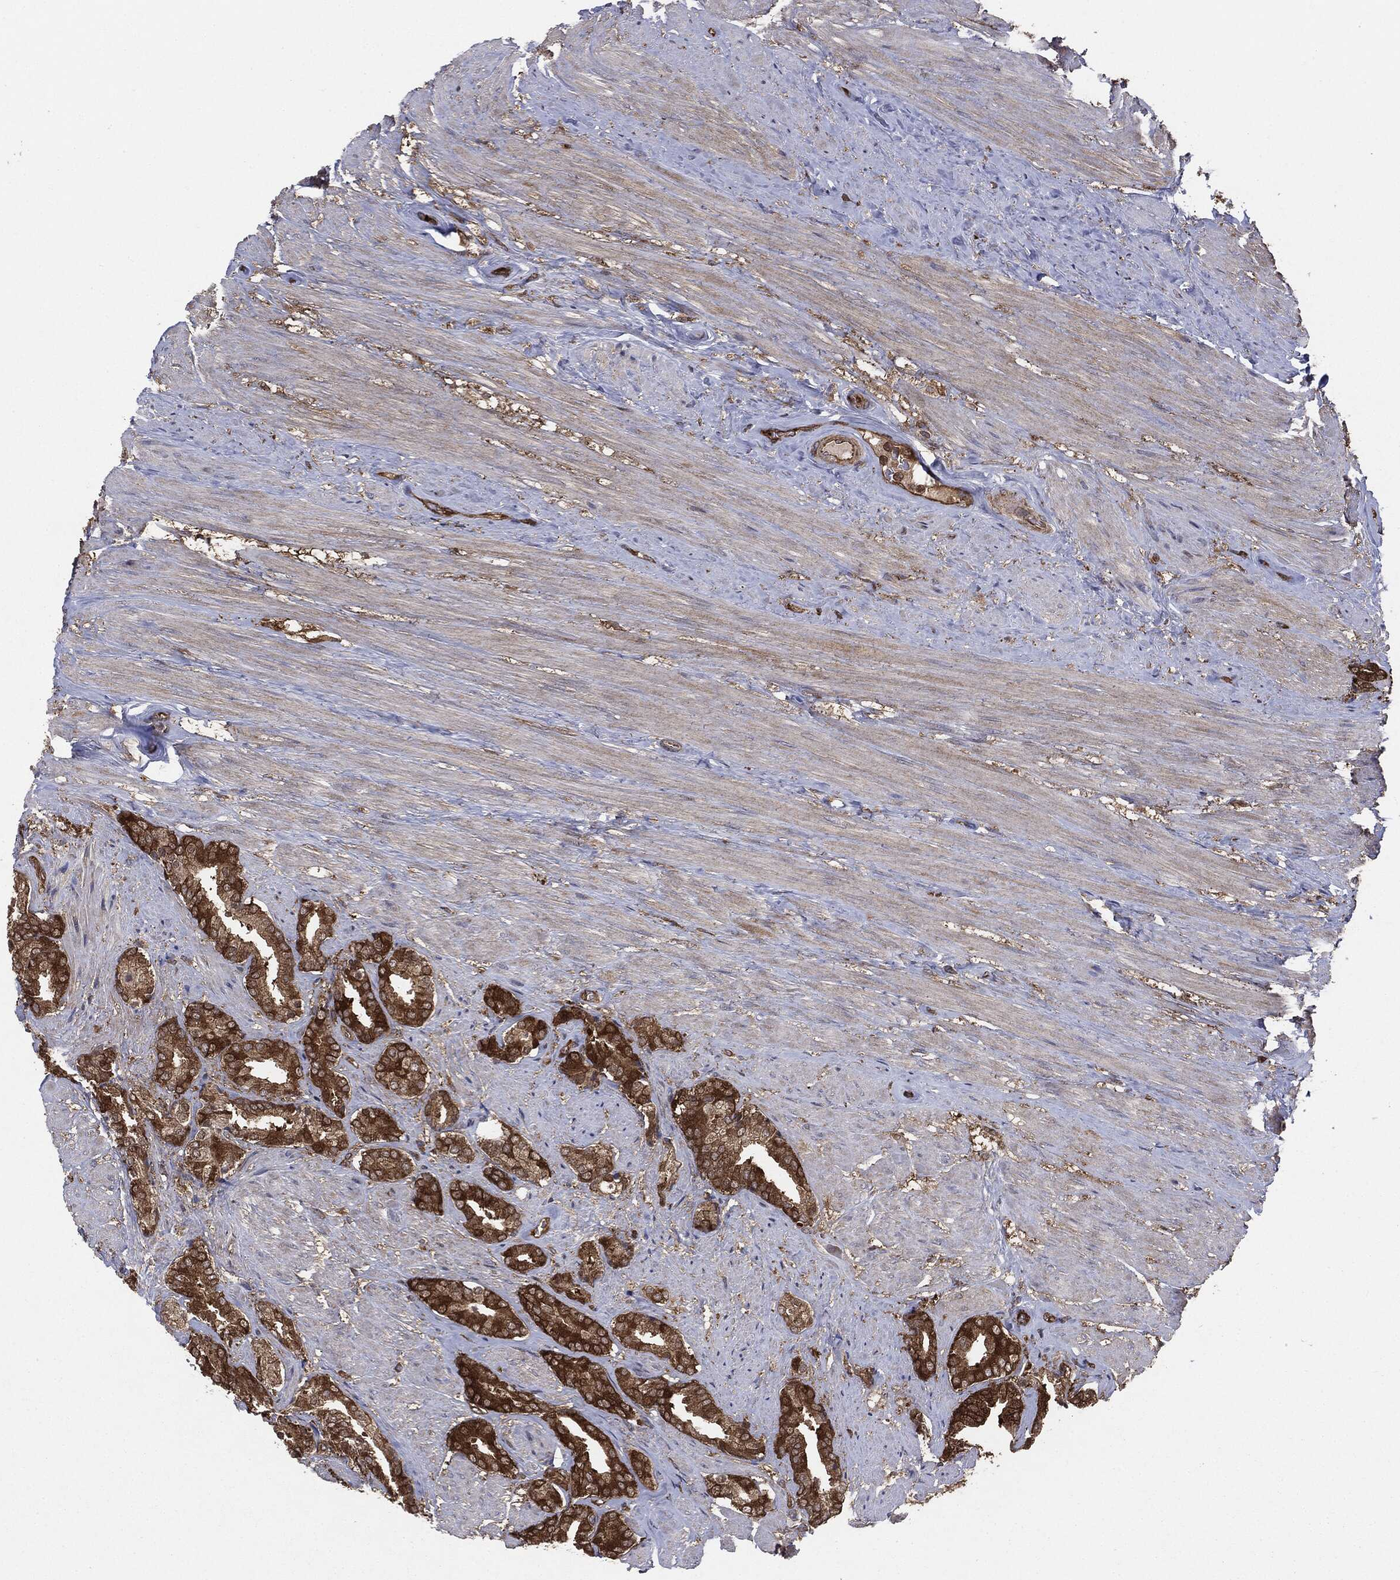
{"staining": {"intensity": "strong", "quantity": ">75%", "location": "cytoplasmic/membranous"}, "tissue": "prostate cancer", "cell_type": "Tumor cells", "image_type": "cancer", "snomed": [{"axis": "morphology", "description": "Adenocarcinoma, High grade"}, {"axis": "topography", "description": "Prostate"}], "caption": "A high-resolution image shows immunohistochemistry (IHC) staining of prostate high-grade adenocarcinoma, which exhibits strong cytoplasmic/membranous staining in approximately >75% of tumor cells.", "gene": "NME1", "patient": {"sex": "male", "age": 56}}